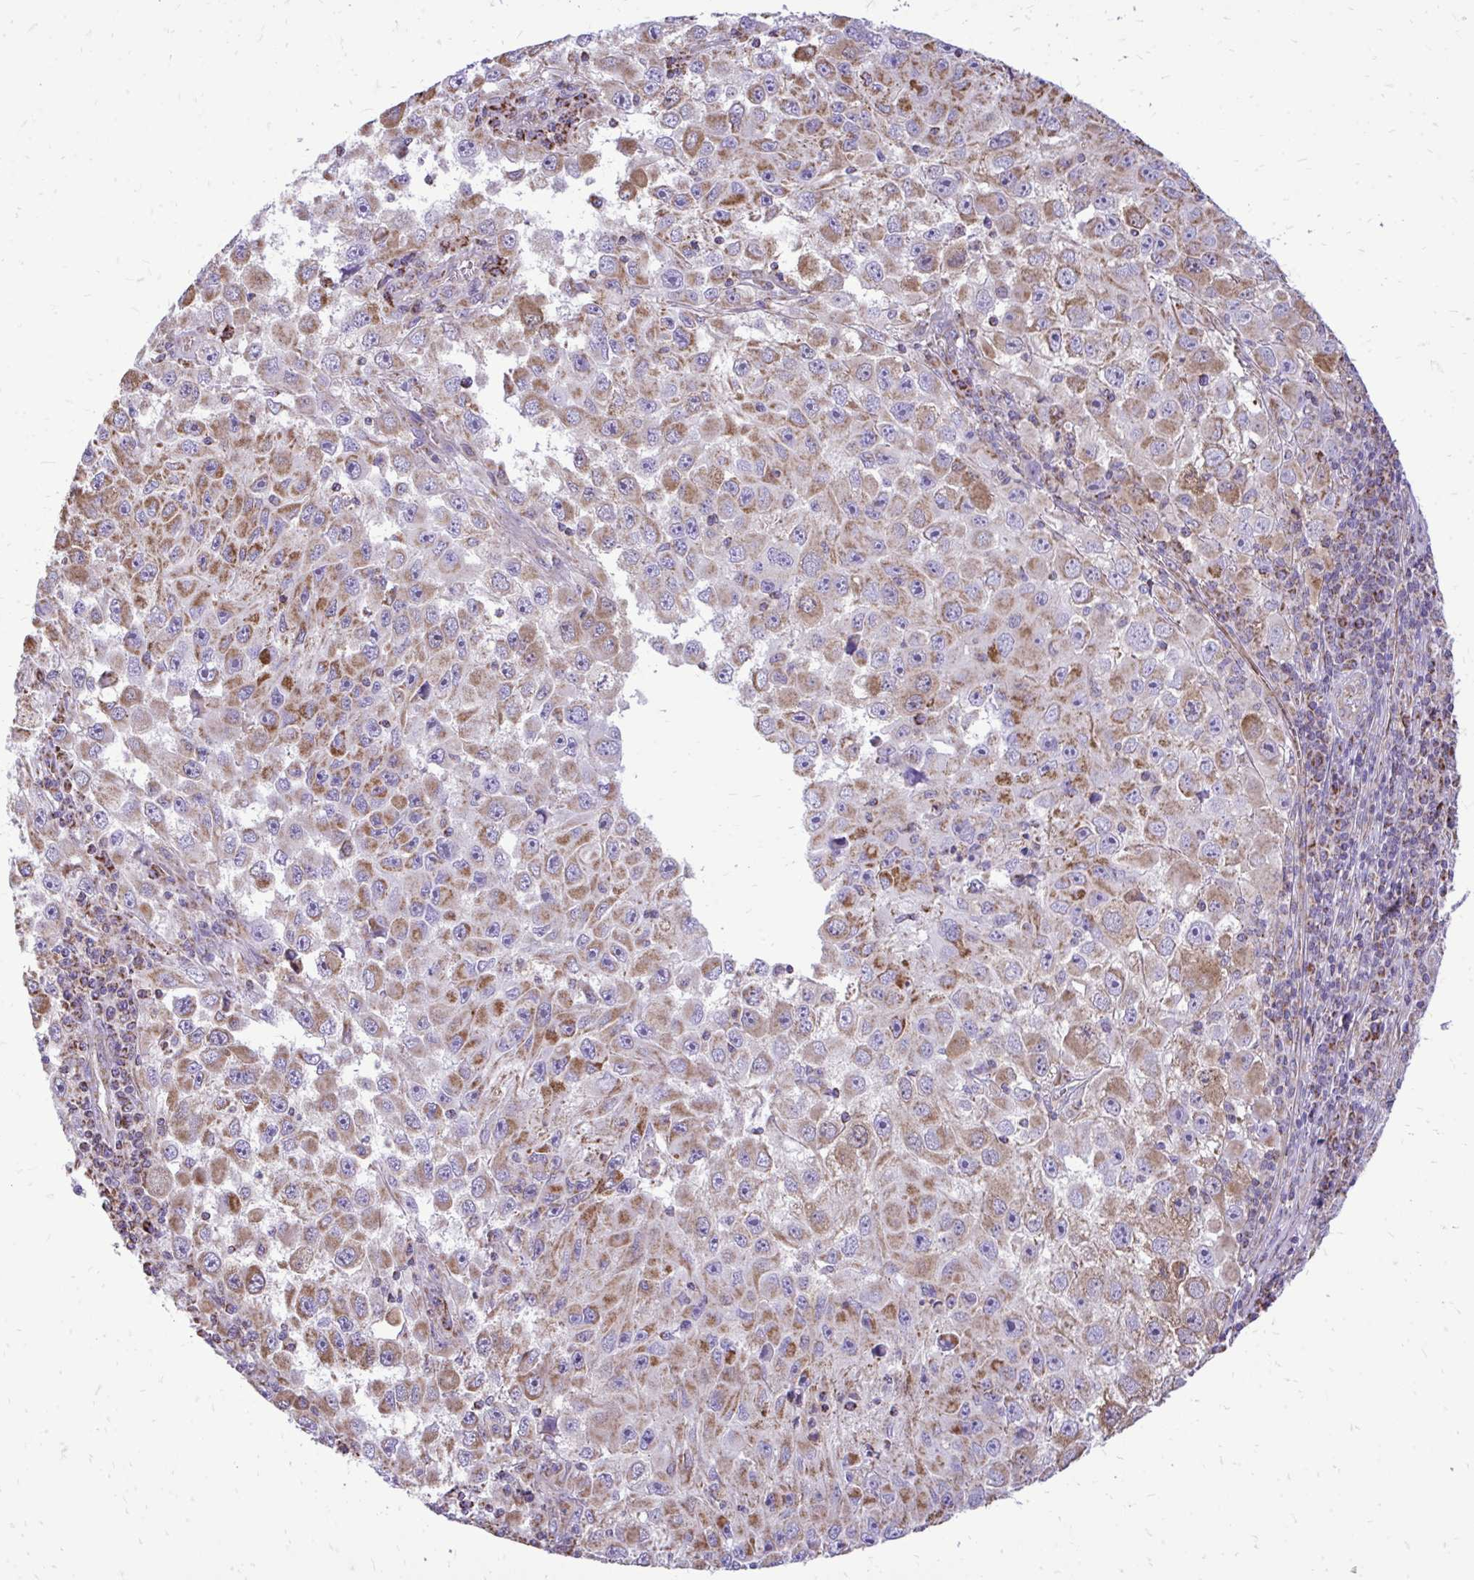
{"staining": {"intensity": "moderate", "quantity": ">75%", "location": "cytoplasmic/membranous"}, "tissue": "melanoma", "cell_type": "Tumor cells", "image_type": "cancer", "snomed": [{"axis": "morphology", "description": "Malignant melanoma, Metastatic site"}, {"axis": "topography", "description": "Lymph node"}], "caption": "Tumor cells demonstrate medium levels of moderate cytoplasmic/membranous positivity in about >75% of cells in human melanoma.", "gene": "UBE2C", "patient": {"sex": "female", "age": 67}}